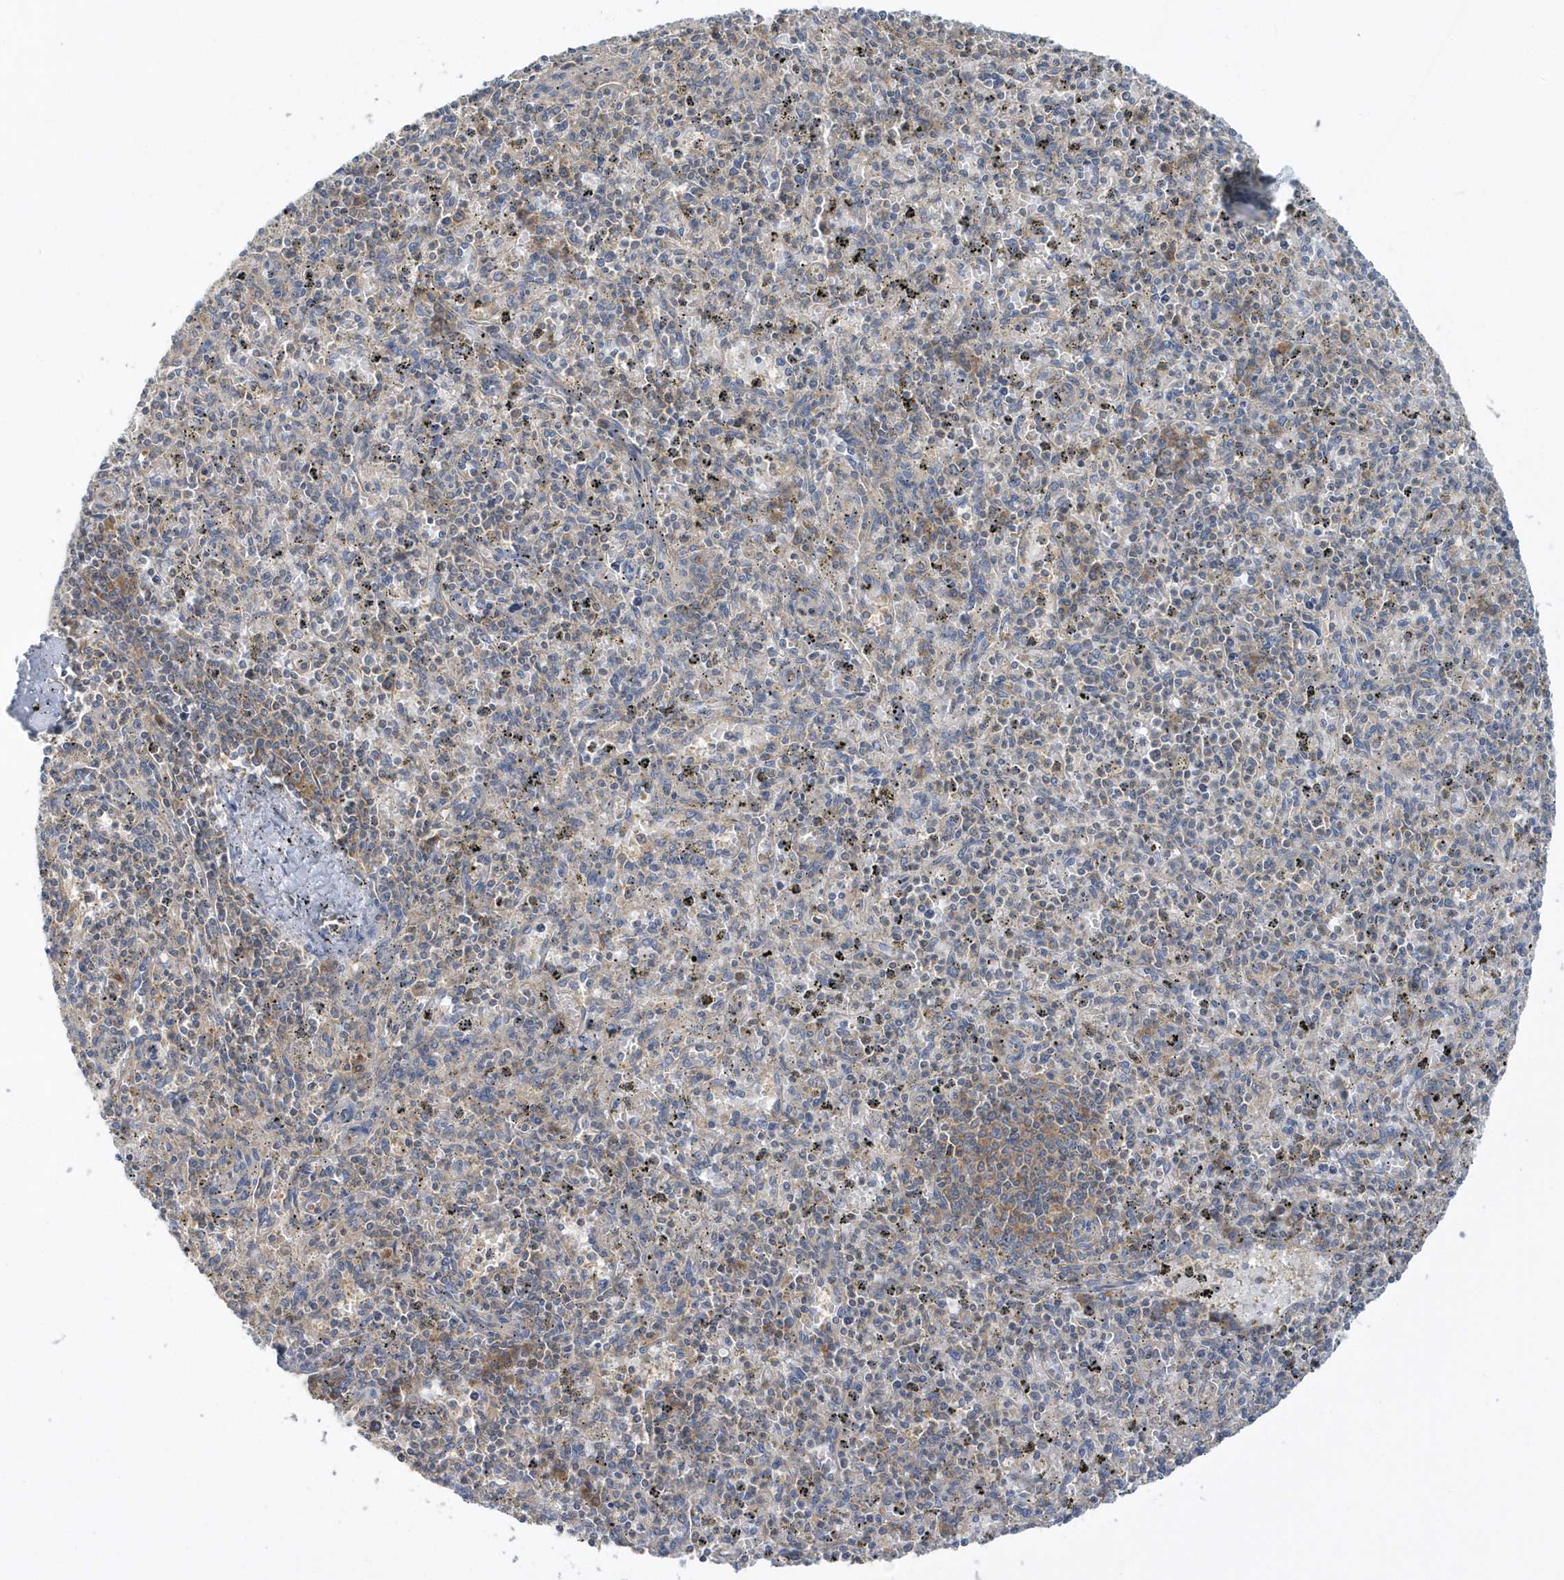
{"staining": {"intensity": "weak", "quantity": "25%-75%", "location": "cytoplasmic/membranous"}, "tissue": "spleen", "cell_type": "Cells in red pulp", "image_type": "normal", "snomed": [{"axis": "morphology", "description": "Normal tissue, NOS"}, {"axis": "topography", "description": "Spleen"}], "caption": "Immunohistochemistry (DAB) staining of unremarkable human spleen demonstrates weak cytoplasmic/membranous protein expression in about 25%-75% of cells in red pulp.", "gene": "EIF3C", "patient": {"sex": "male", "age": 72}}